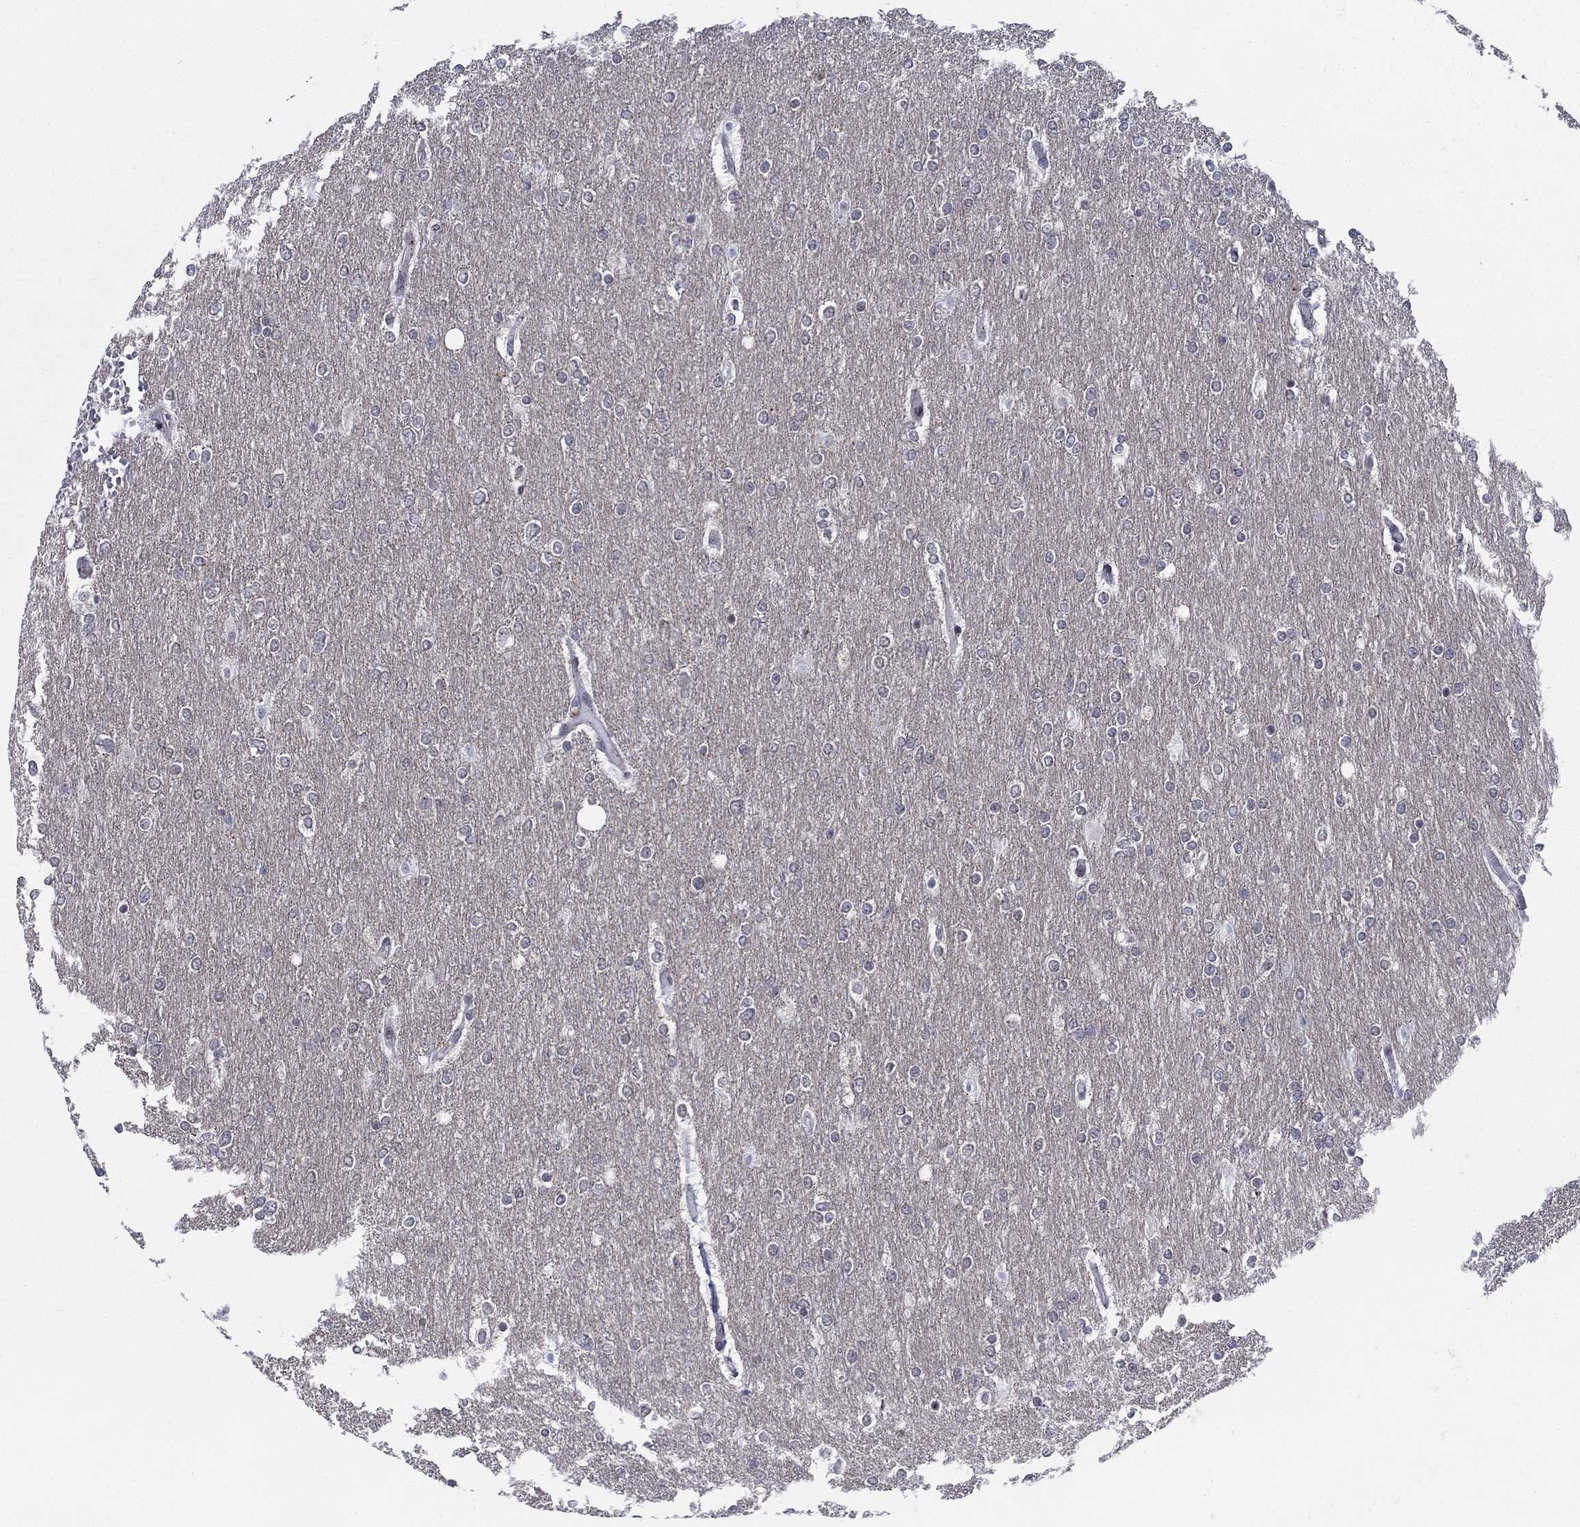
{"staining": {"intensity": "negative", "quantity": "none", "location": "none"}, "tissue": "glioma", "cell_type": "Tumor cells", "image_type": "cancer", "snomed": [{"axis": "morphology", "description": "Glioma, malignant, High grade"}, {"axis": "topography", "description": "Brain"}], "caption": "Micrograph shows no protein expression in tumor cells of malignant high-grade glioma tissue. Nuclei are stained in blue.", "gene": "SH3RF1", "patient": {"sex": "female", "age": 61}}